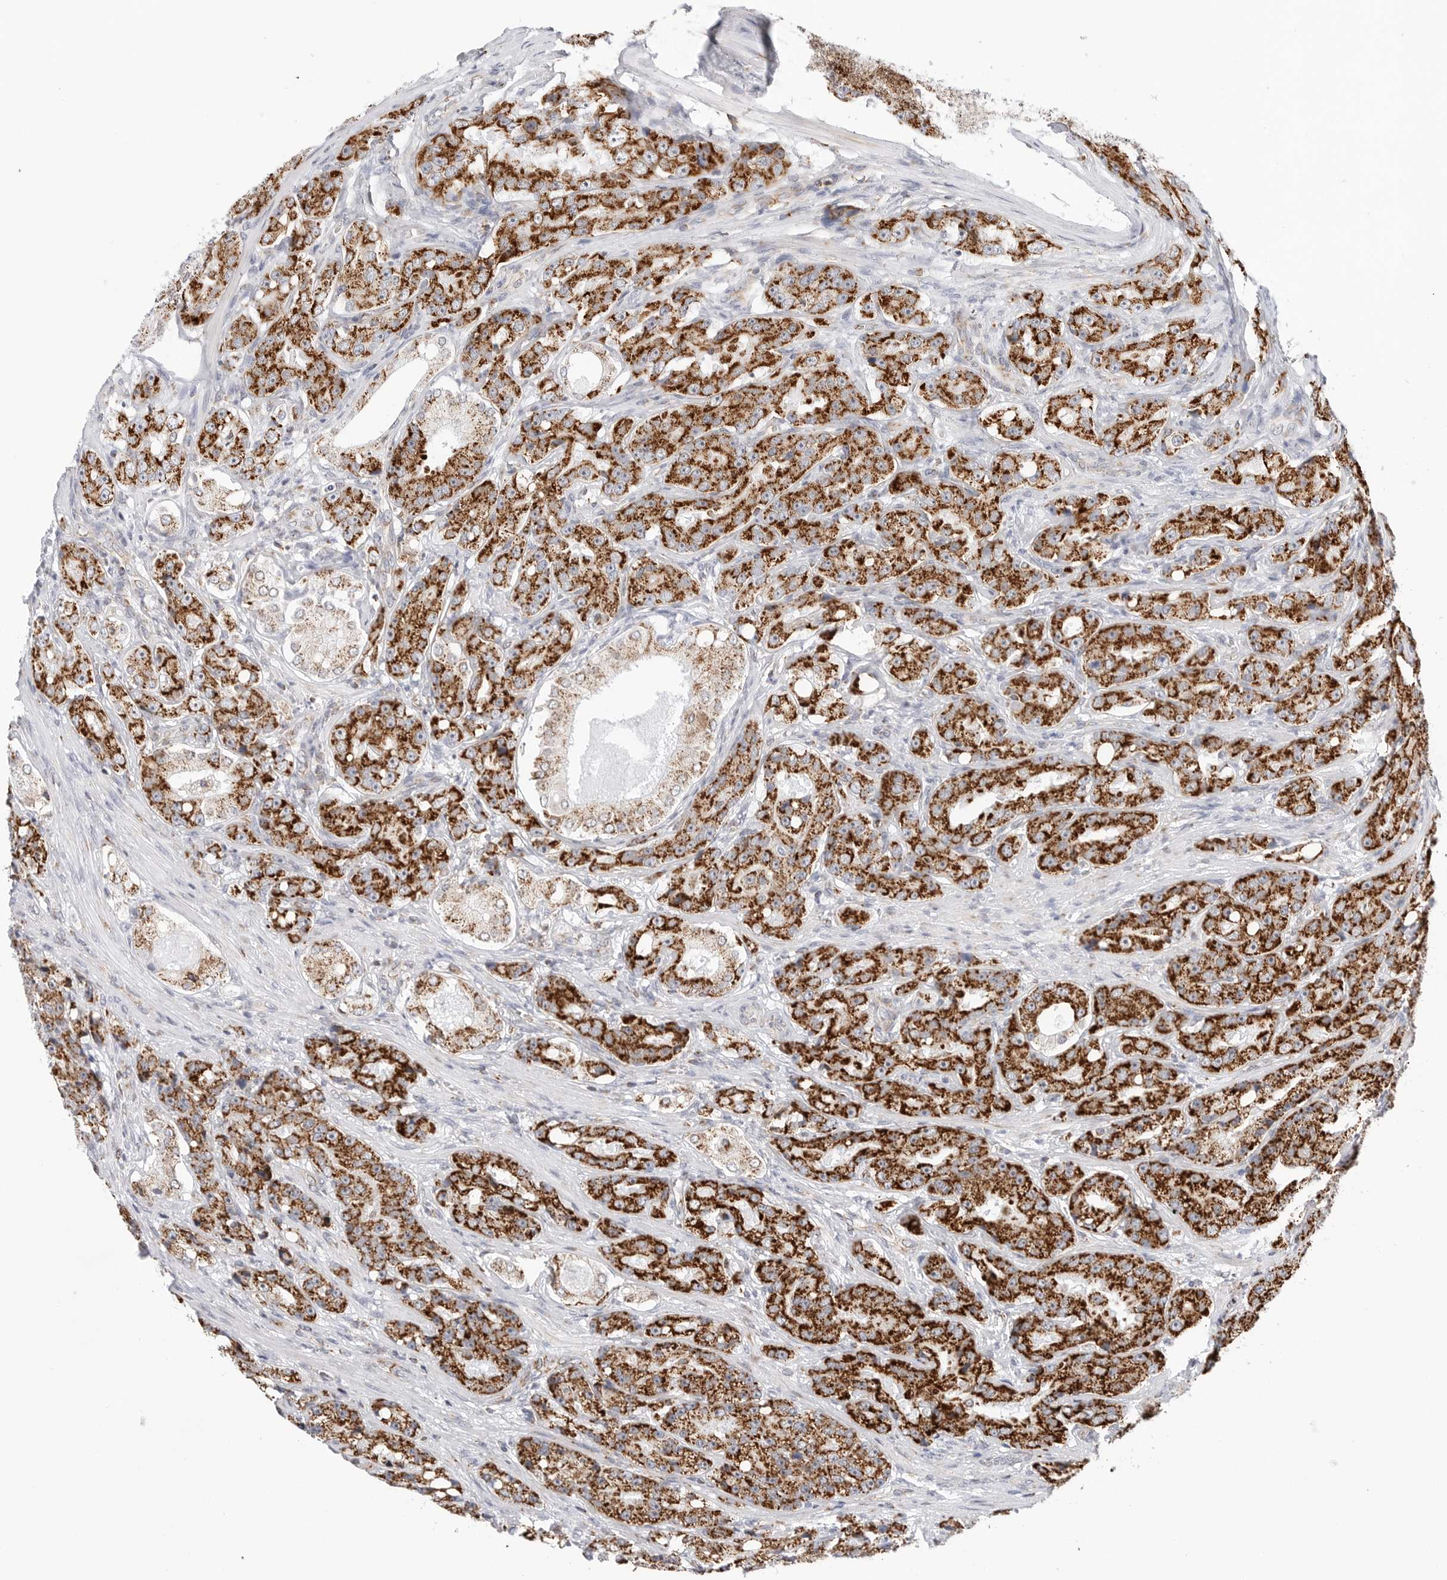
{"staining": {"intensity": "strong", "quantity": ">75%", "location": "cytoplasmic/membranous"}, "tissue": "prostate cancer", "cell_type": "Tumor cells", "image_type": "cancer", "snomed": [{"axis": "morphology", "description": "Adenocarcinoma, High grade"}, {"axis": "topography", "description": "Prostate"}], "caption": "Immunohistochemical staining of adenocarcinoma (high-grade) (prostate) displays high levels of strong cytoplasmic/membranous positivity in approximately >75% of tumor cells.", "gene": "ATP5IF1", "patient": {"sex": "male", "age": 60}}